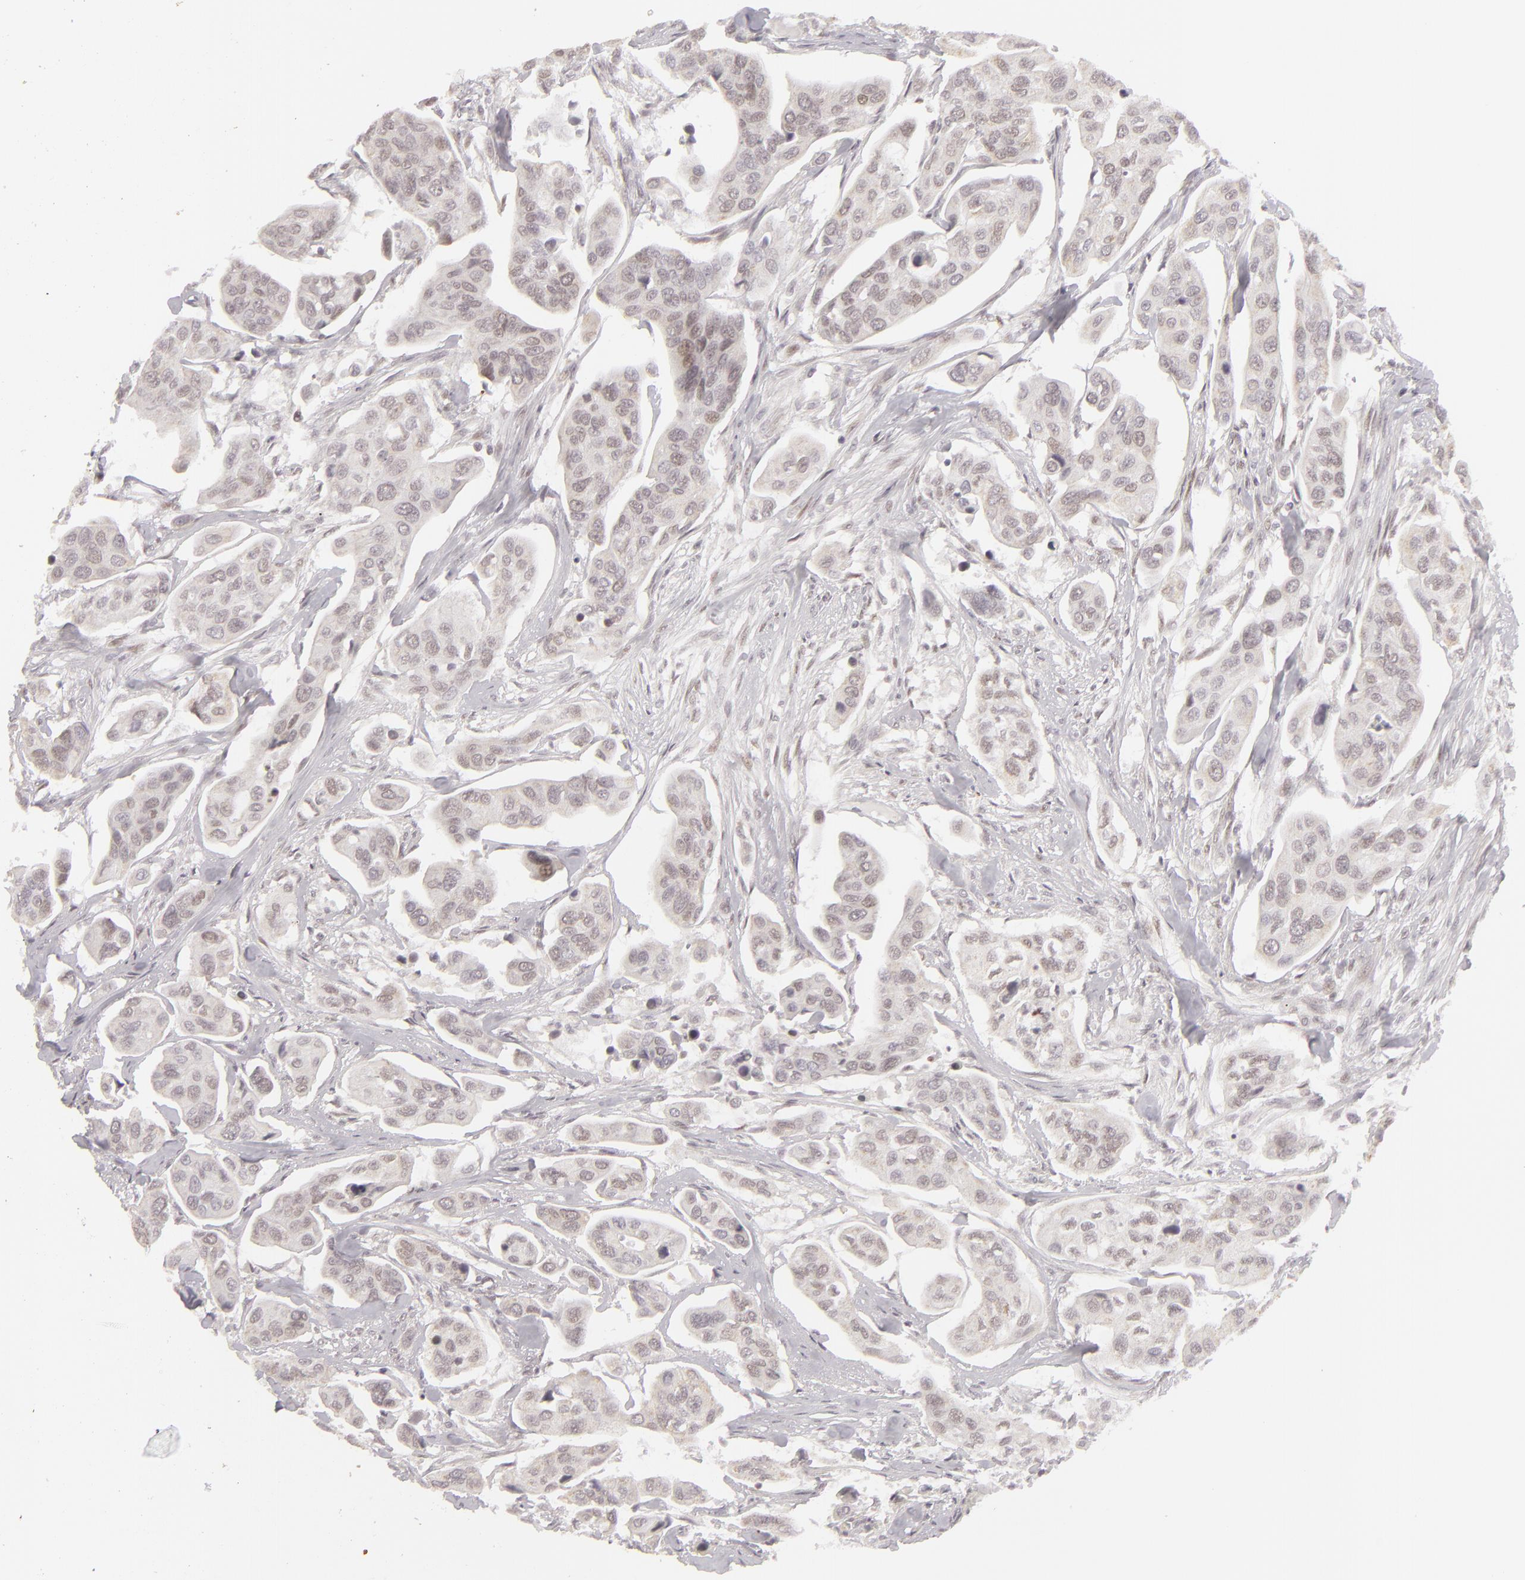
{"staining": {"intensity": "weak", "quantity": "<25%", "location": "nuclear"}, "tissue": "urothelial cancer", "cell_type": "Tumor cells", "image_type": "cancer", "snomed": [{"axis": "morphology", "description": "Adenocarcinoma, NOS"}, {"axis": "topography", "description": "Urinary bladder"}], "caption": "Immunohistochemistry (IHC) of urothelial cancer demonstrates no positivity in tumor cells.", "gene": "SIX1", "patient": {"sex": "male", "age": 61}}